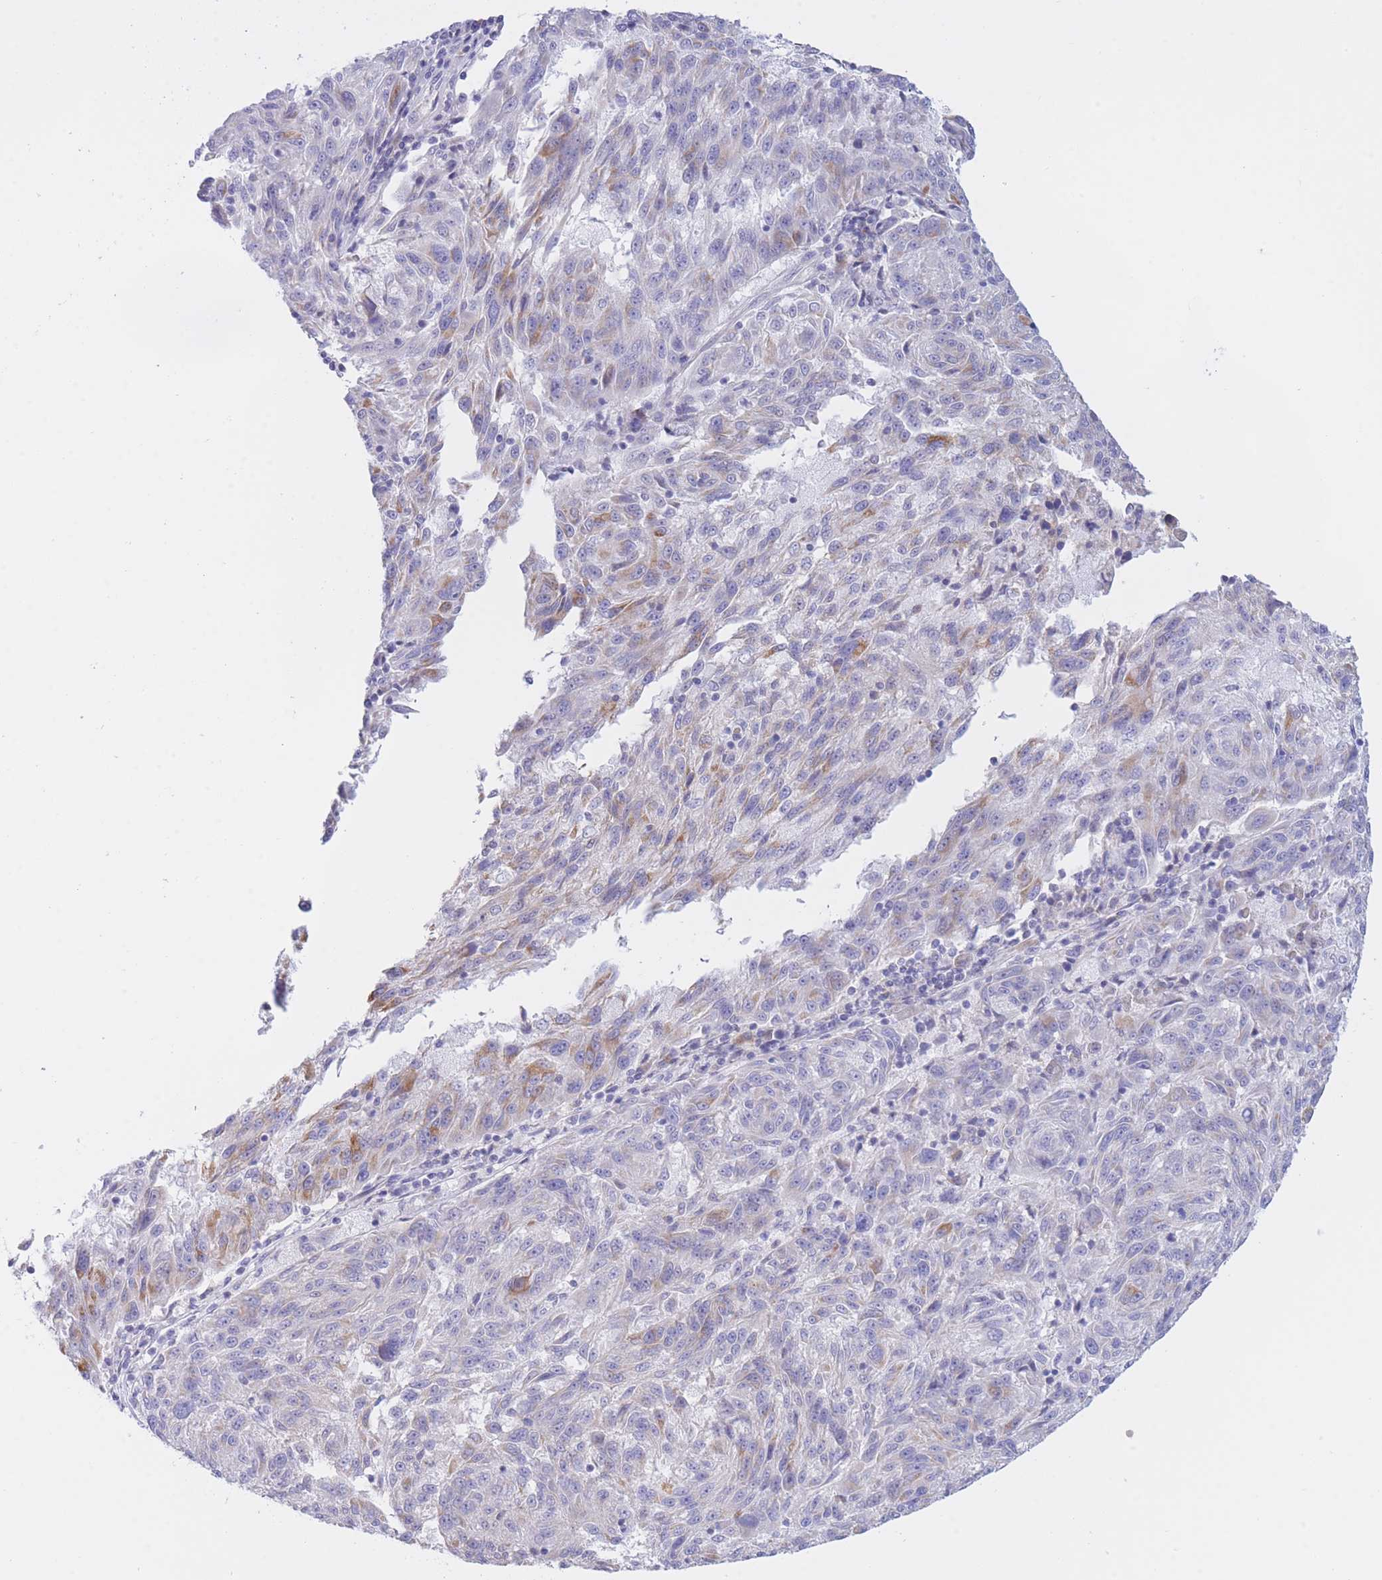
{"staining": {"intensity": "negative", "quantity": "none", "location": "none"}, "tissue": "melanoma", "cell_type": "Tumor cells", "image_type": "cancer", "snomed": [{"axis": "morphology", "description": "Malignant melanoma, NOS"}, {"axis": "topography", "description": "Skin"}], "caption": "Tumor cells are negative for brown protein staining in malignant melanoma.", "gene": "NANP", "patient": {"sex": "male", "age": 53}}